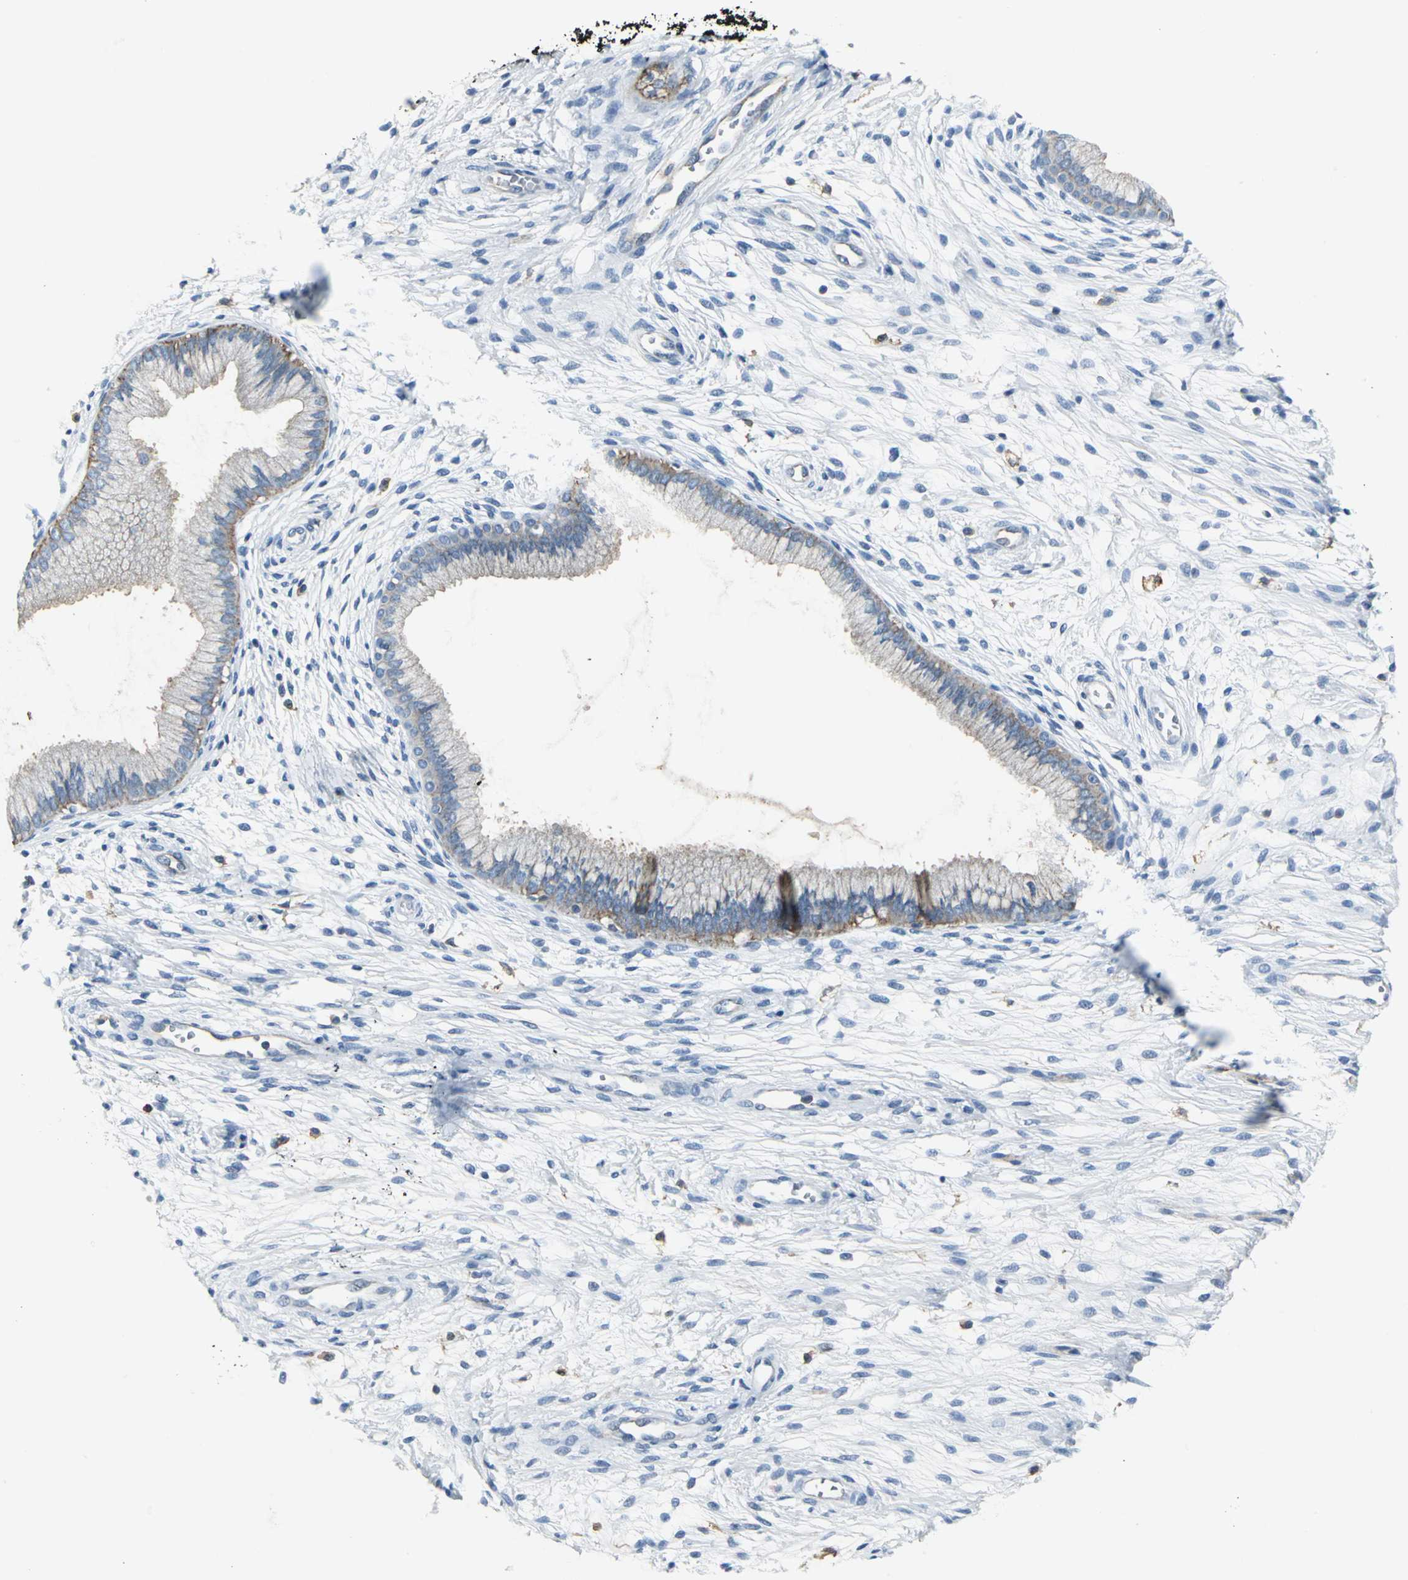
{"staining": {"intensity": "weak", "quantity": ">75%", "location": "cytoplasmic/membranous"}, "tissue": "cervix", "cell_type": "Glandular cells", "image_type": "normal", "snomed": [{"axis": "morphology", "description": "Normal tissue, NOS"}, {"axis": "topography", "description": "Cervix"}], "caption": "The image demonstrates staining of benign cervix, revealing weak cytoplasmic/membranous protein positivity (brown color) within glandular cells. (IHC, brightfield microscopy, high magnification).", "gene": "IQGAP2", "patient": {"sex": "female", "age": 39}}